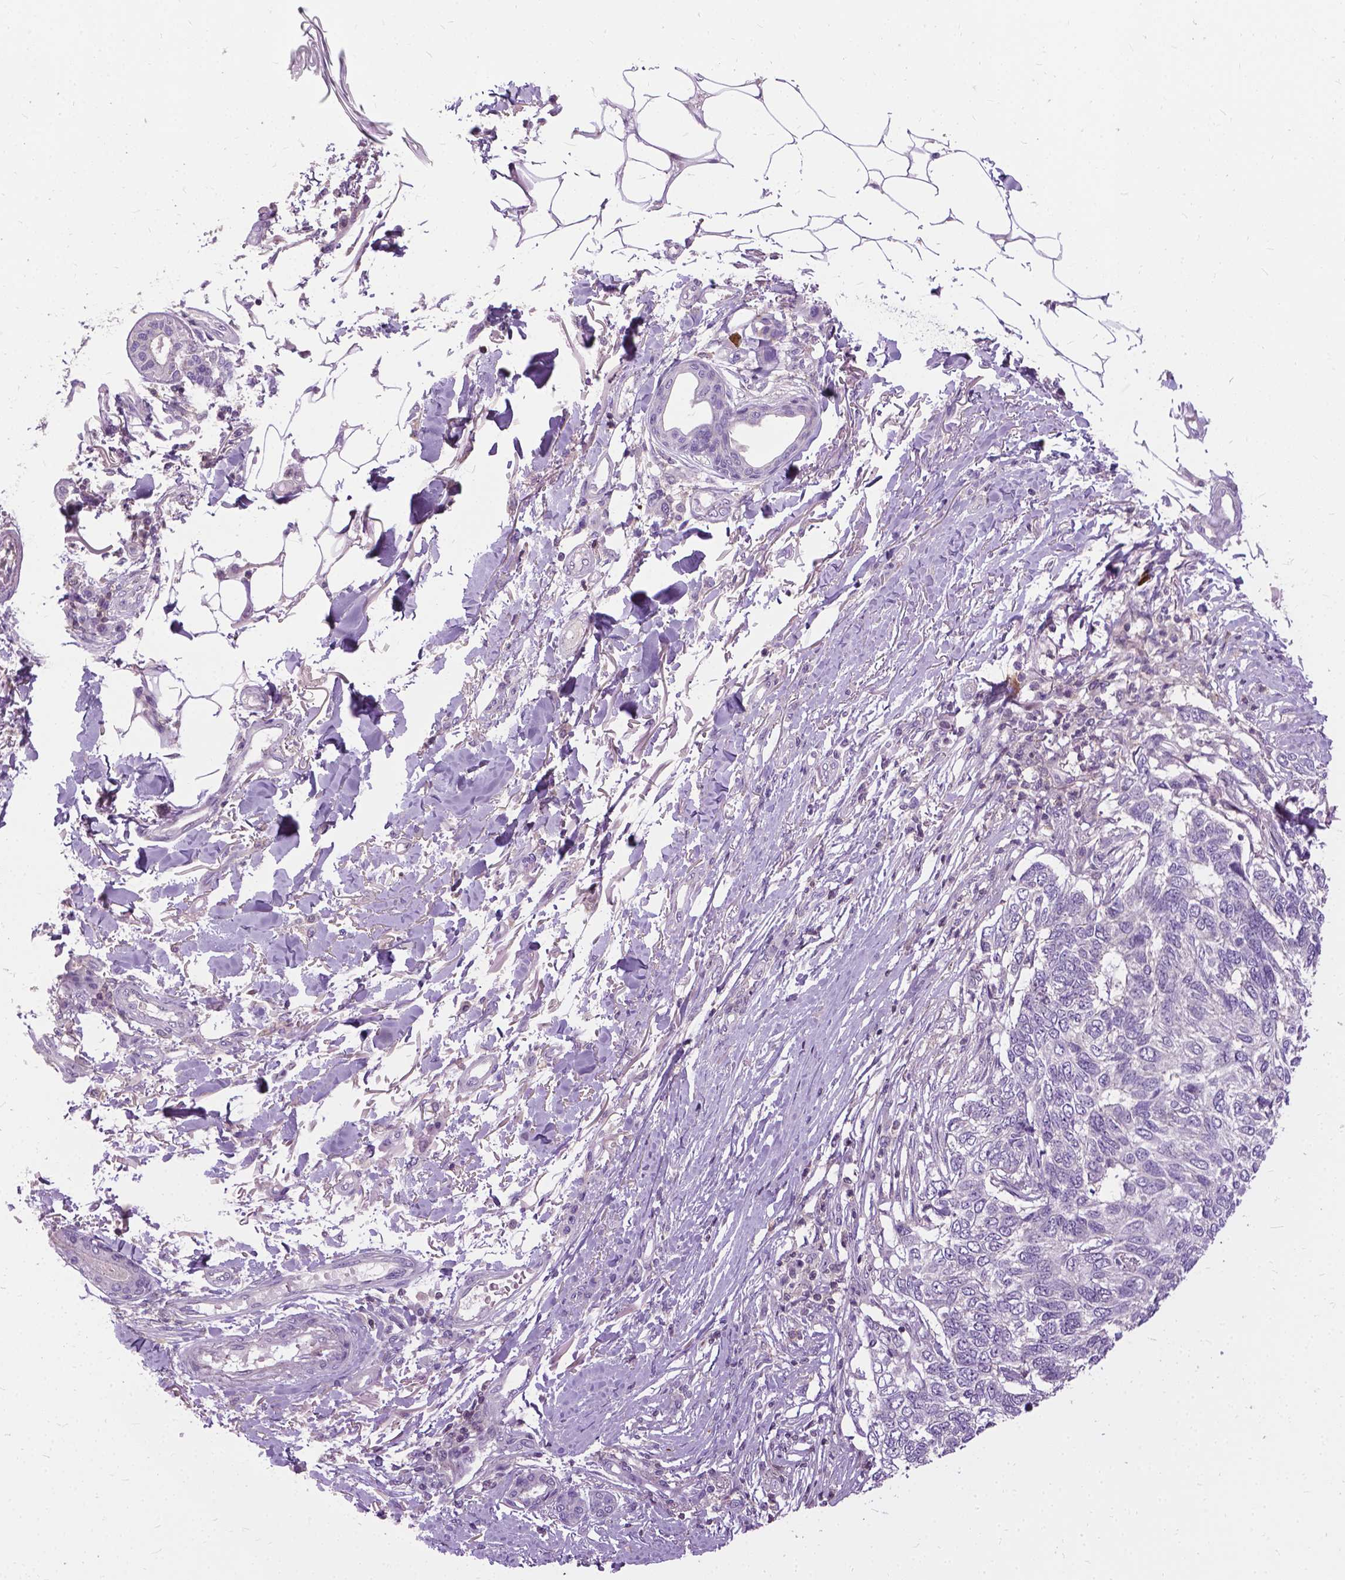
{"staining": {"intensity": "negative", "quantity": "none", "location": "none"}, "tissue": "skin cancer", "cell_type": "Tumor cells", "image_type": "cancer", "snomed": [{"axis": "morphology", "description": "Basal cell carcinoma"}, {"axis": "topography", "description": "Skin"}], "caption": "Histopathology image shows no significant protein expression in tumor cells of skin cancer.", "gene": "JAK3", "patient": {"sex": "female", "age": 65}}